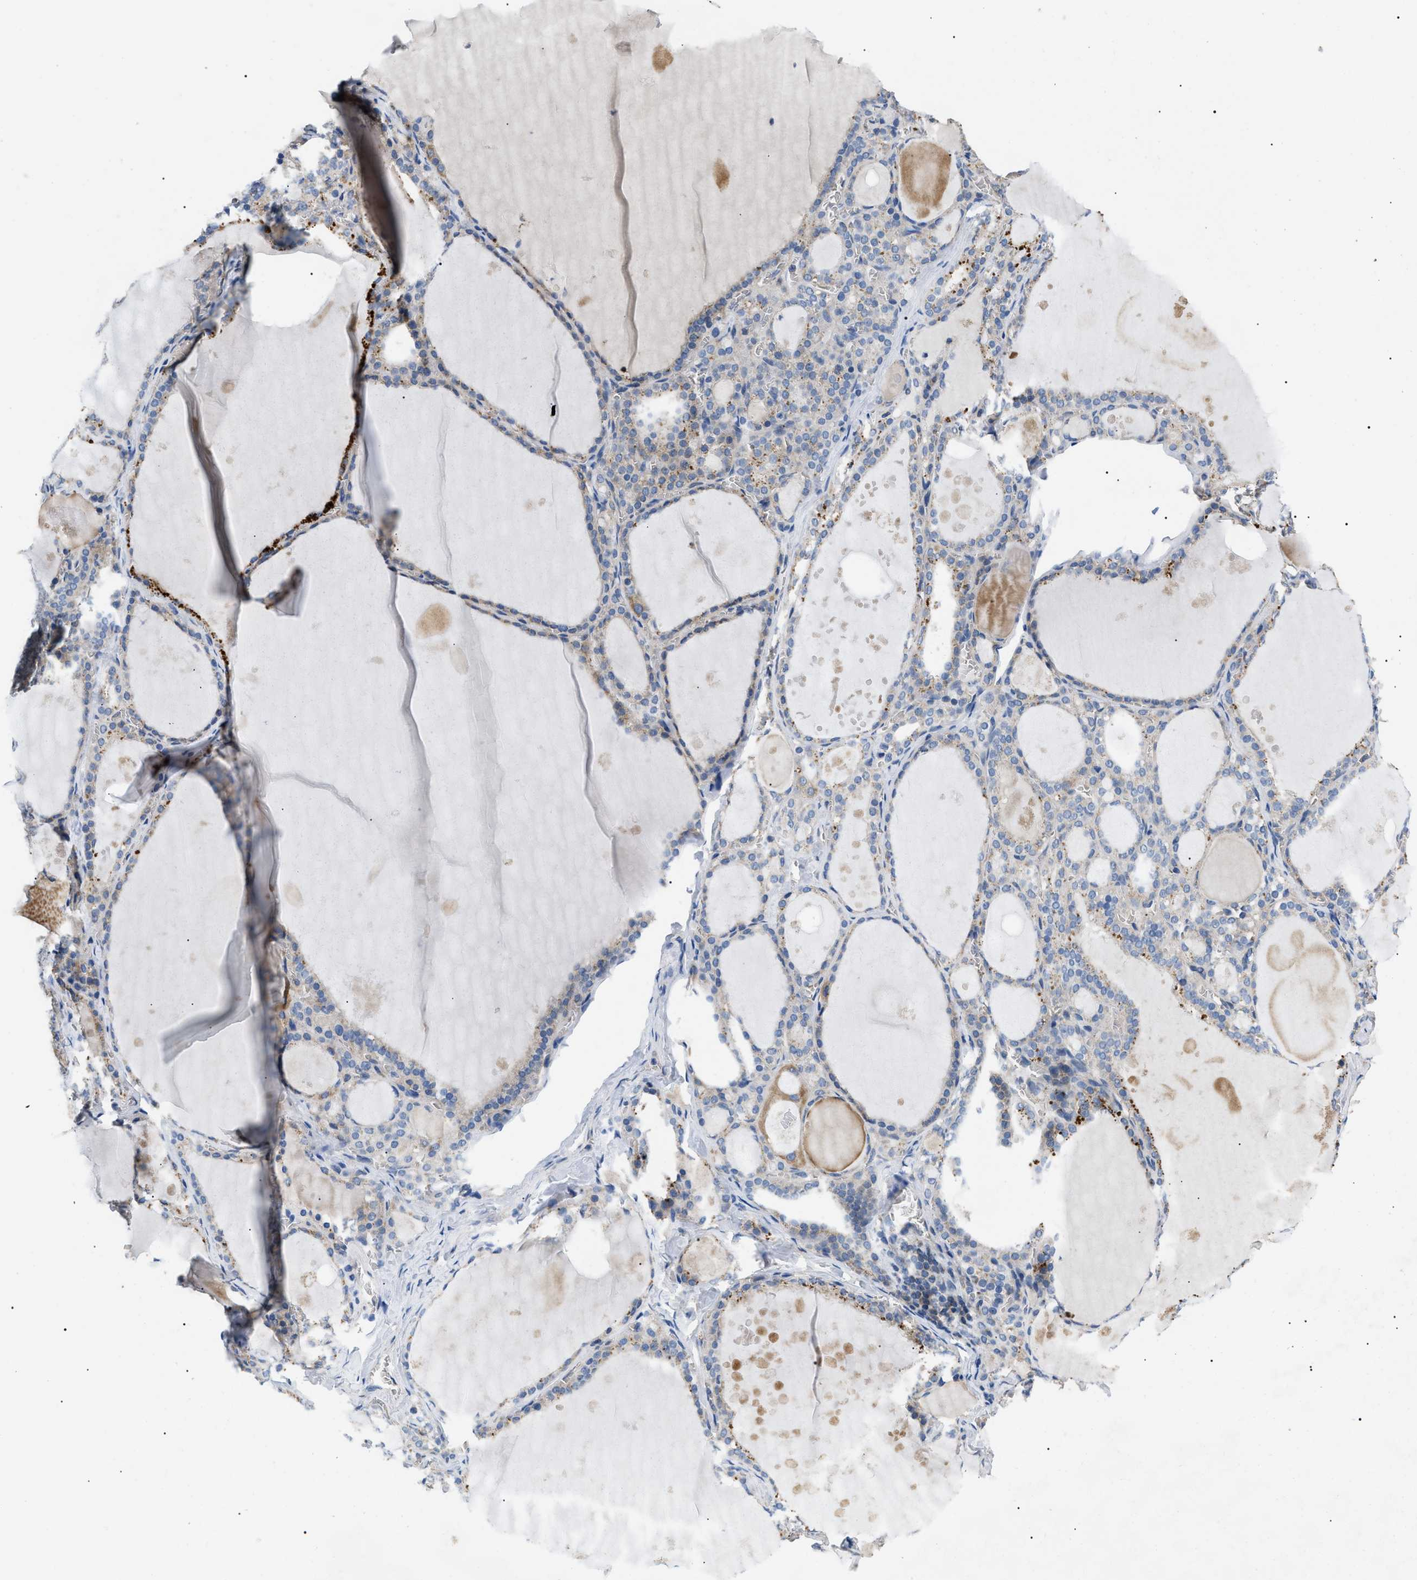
{"staining": {"intensity": "weak", "quantity": "25%-75%", "location": "cytoplasmic/membranous"}, "tissue": "thyroid gland", "cell_type": "Glandular cells", "image_type": "normal", "snomed": [{"axis": "morphology", "description": "Normal tissue, NOS"}, {"axis": "topography", "description": "Thyroid gland"}], "caption": "DAB (3,3'-diaminobenzidine) immunohistochemical staining of benign human thyroid gland displays weak cytoplasmic/membranous protein staining in about 25%-75% of glandular cells.", "gene": "TOMM6", "patient": {"sex": "male", "age": 56}}